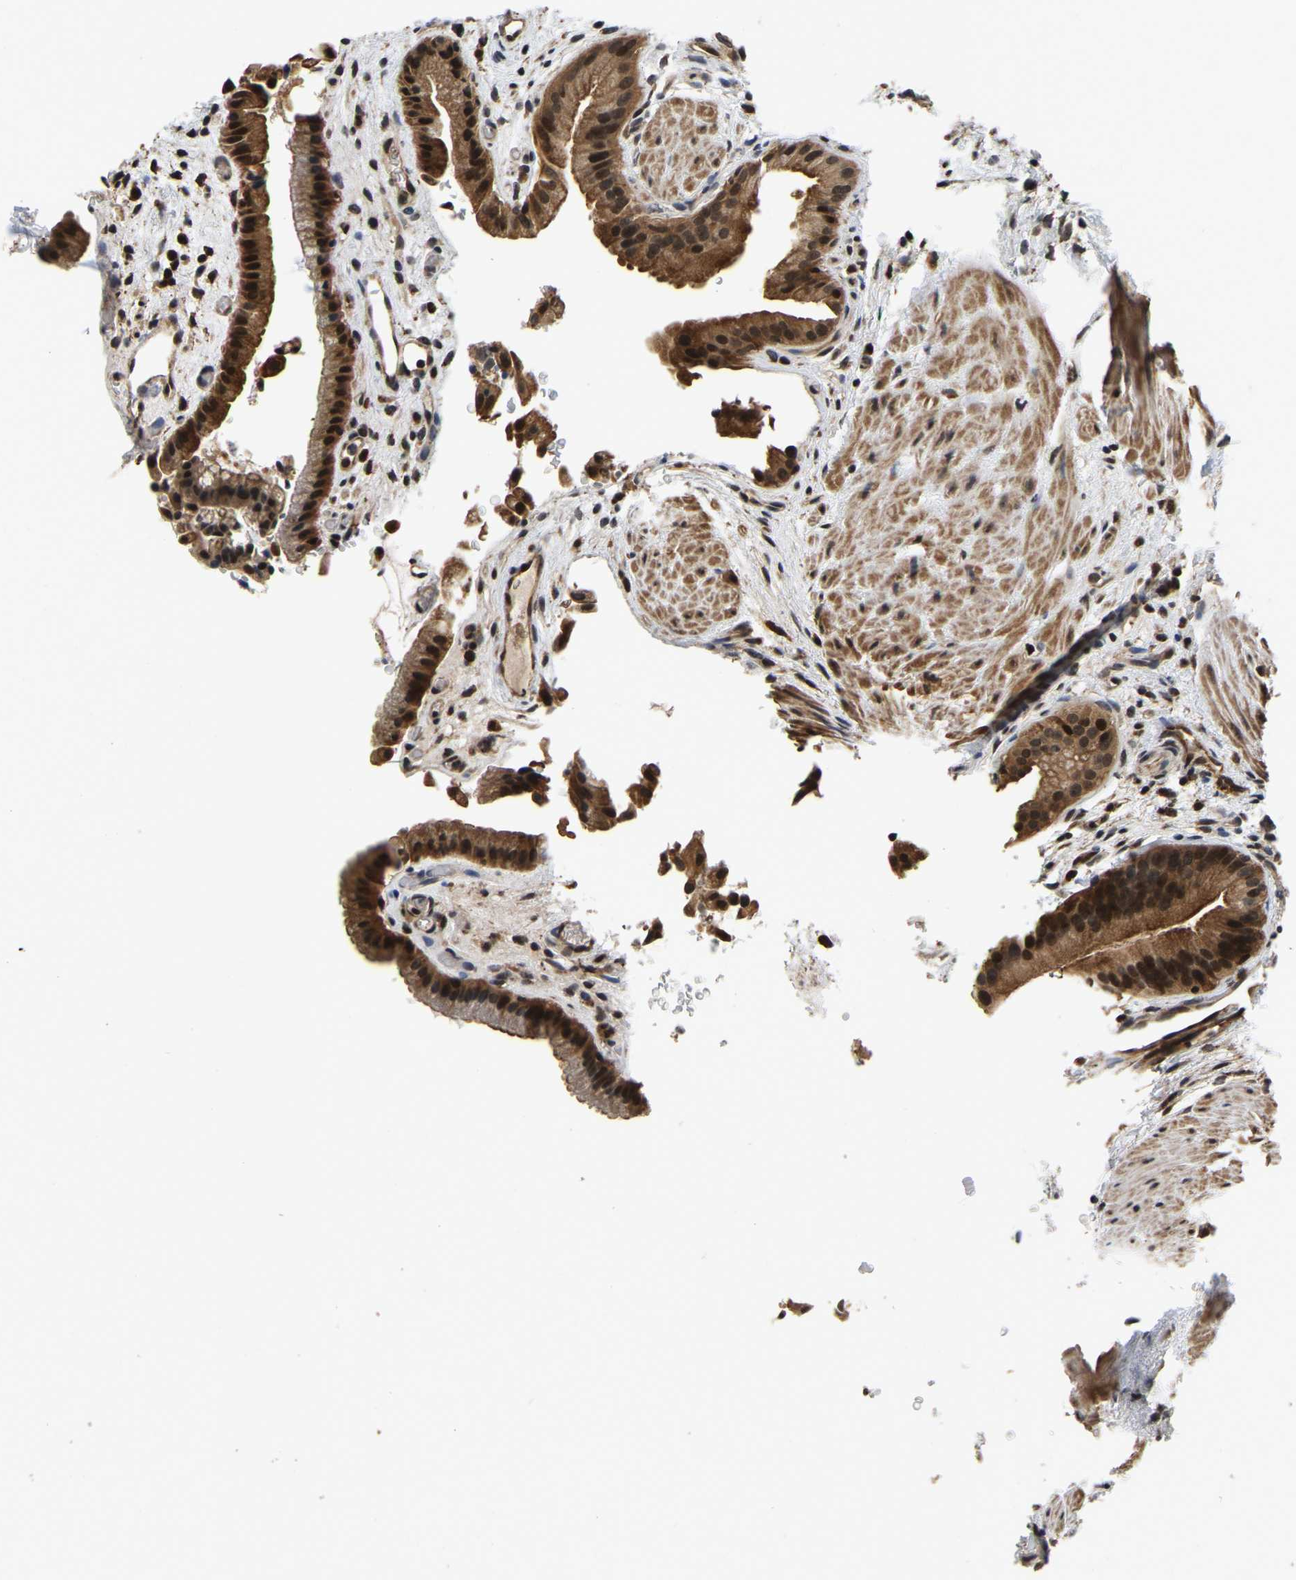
{"staining": {"intensity": "strong", "quantity": ">75%", "location": "cytoplasmic/membranous,nuclear"}, "tissue": "gallbladder", "cell_type": "Glandular cells", "image_type": "normal", "snomed": [{"axis": "morphology", "description": "Normal tissue, NOS"}, {"axis": "topography", "description": "Gallbladder"}], "caption": "High-power microscopy captured an immunohistochemistry (IHC) micrograph of benign gallbladder, revealing strong cytoplasmic/membranous,nuclear positivity in about >75% of glandular cells.", "gene": "CIAO1", "patient": {"sex": "male", "age": 49}}